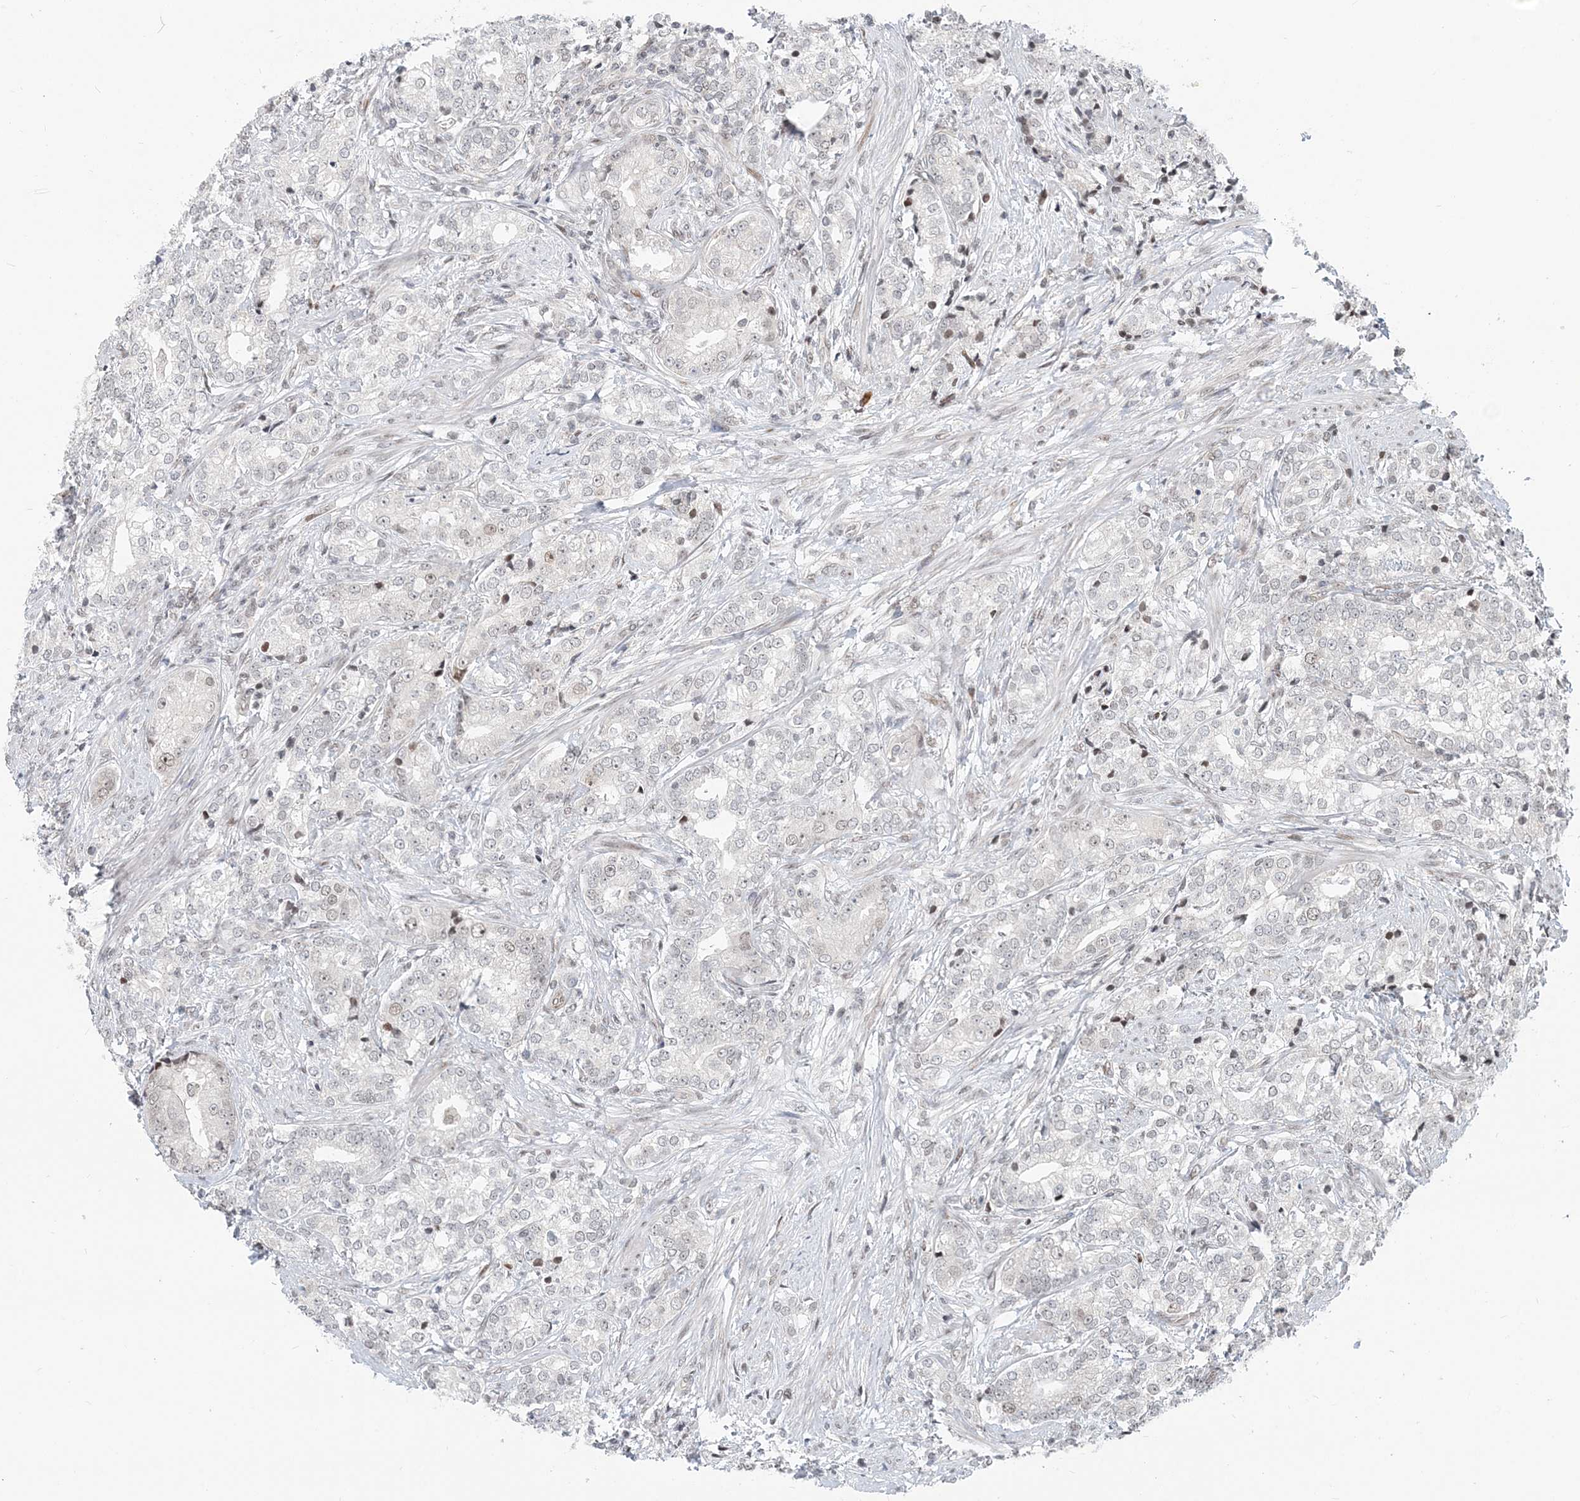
{"staining": {"intensity": "weak", "quantity": "25%-75%", "location": "nuclear"}, "tissue": "prostate cancer", "cell_type": "Tumor cells", "image_type": "cancer", "snomed": [{"axis": "morphology", "description": "Adenocarcinoma, High grade"}, {"axis": "topography", "description": "Prostate"}], "caption": "About 25%-75% of tumor cells in human adenocarcinoma (high-grade) (prostate) exhibit weak nuclear protein positivity as visualized by brown immunohistochemical staining.", "gene": "BAZ1B", "patient": {"sex": "male", "age": 69}}